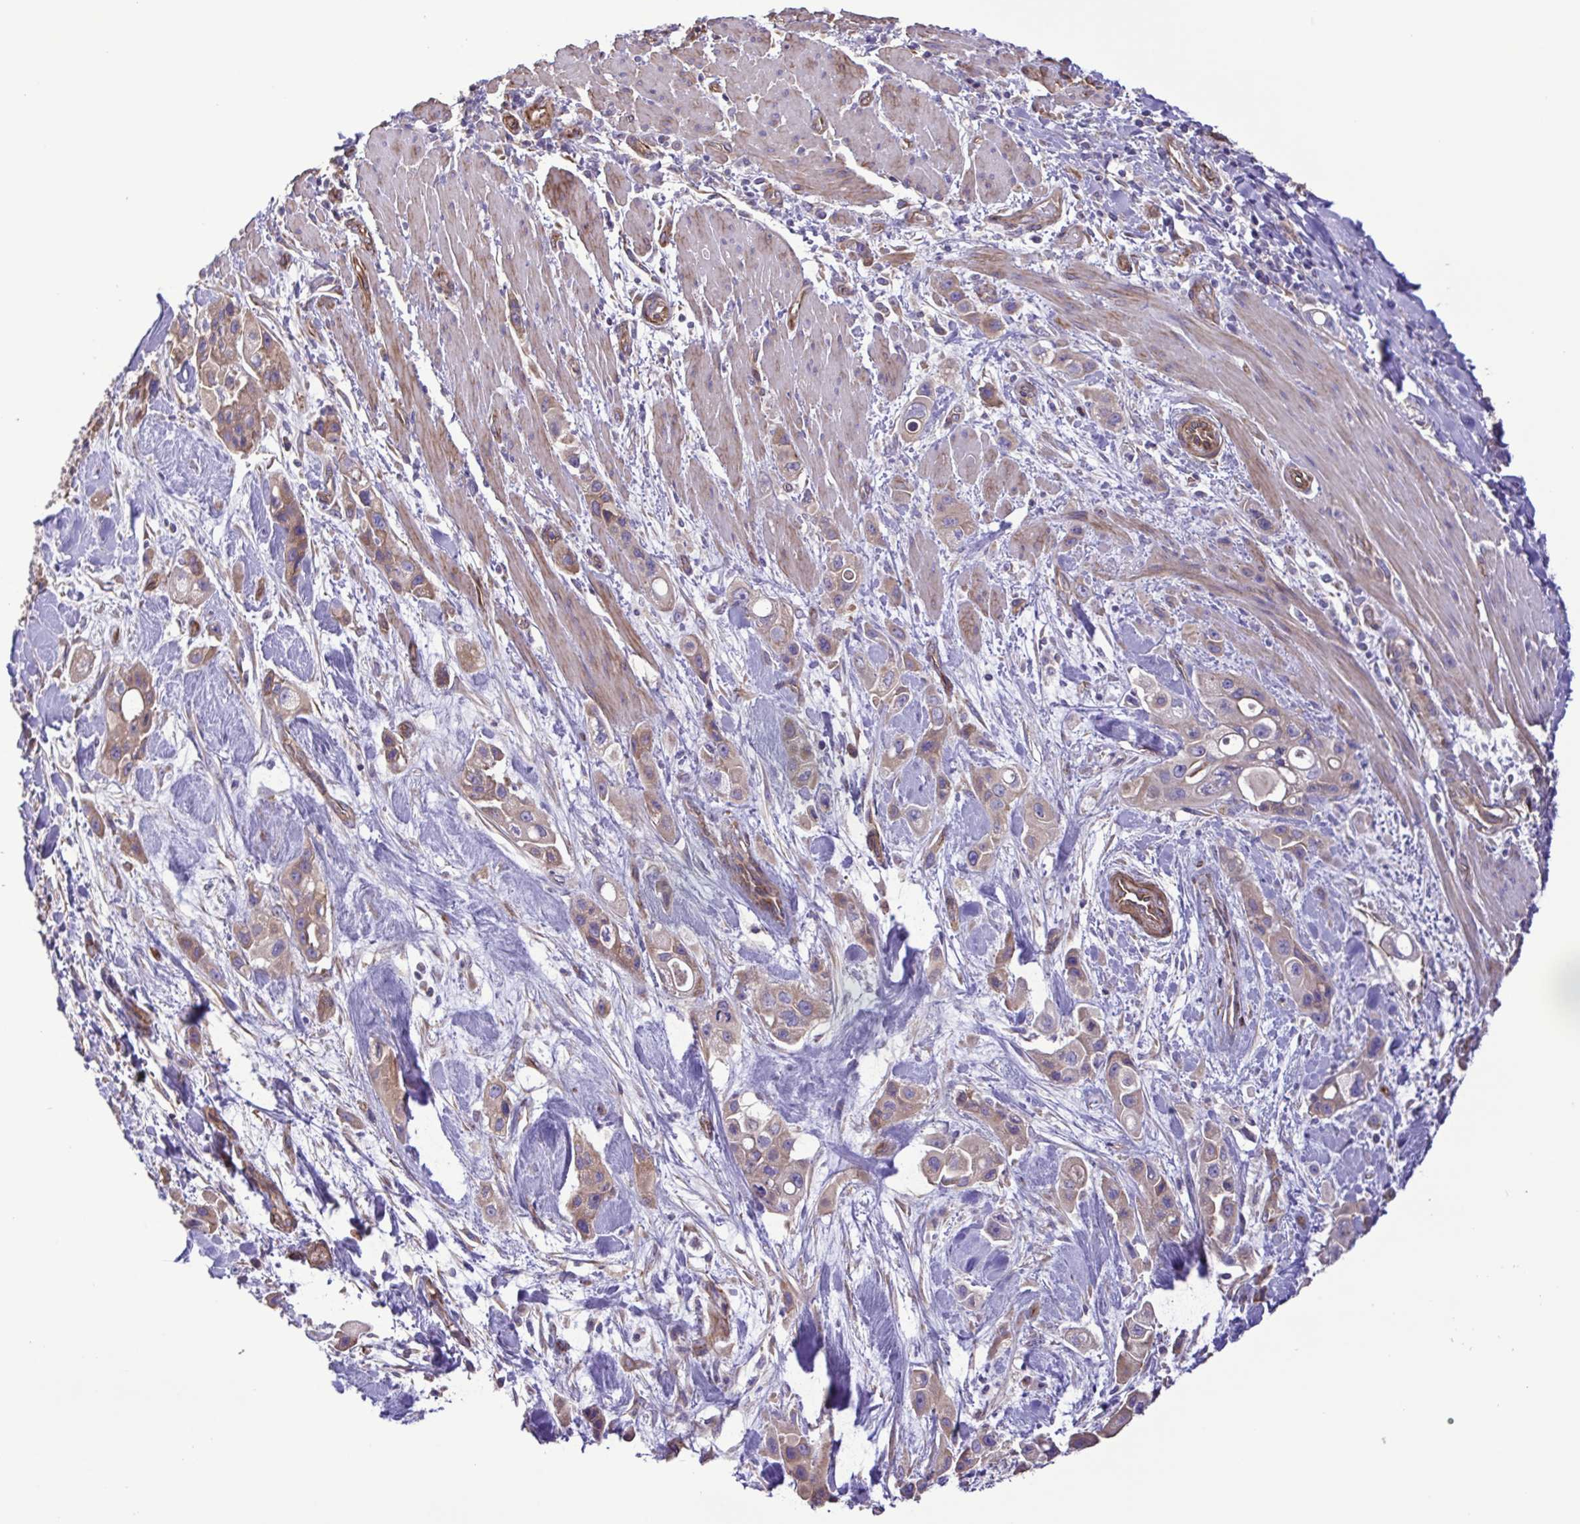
{"staining": {"intensity": "weak", "quantity": "25%-75%", "location": "cytoplasmic/membranous"}, "tissue": "pancreatic cancer", "cell_type": "Tumor cells", "image_type": "cancer", "snomed": [{"axis": "morphology", "description": "Adenocarcinoma, NOS"}, {"axis": "topography", "description": "Pancreas"}], "caption": "Immunohistochemistry staining of pancreatic adenocarcinoma, which demonstrates low levels of weak cytoplasmic/membranous expression in about 25%-75% of tumor cells indicating weak cytoplasmic/membranous protein positivity. The staining was performed using DAB (3,3'-diaminobenzidine) (brown) for protein detection and nuclei were counterstained in hematoxylin (blue).", "gene": "FLT1", "patient": {"sex": "female", "age": 66}}